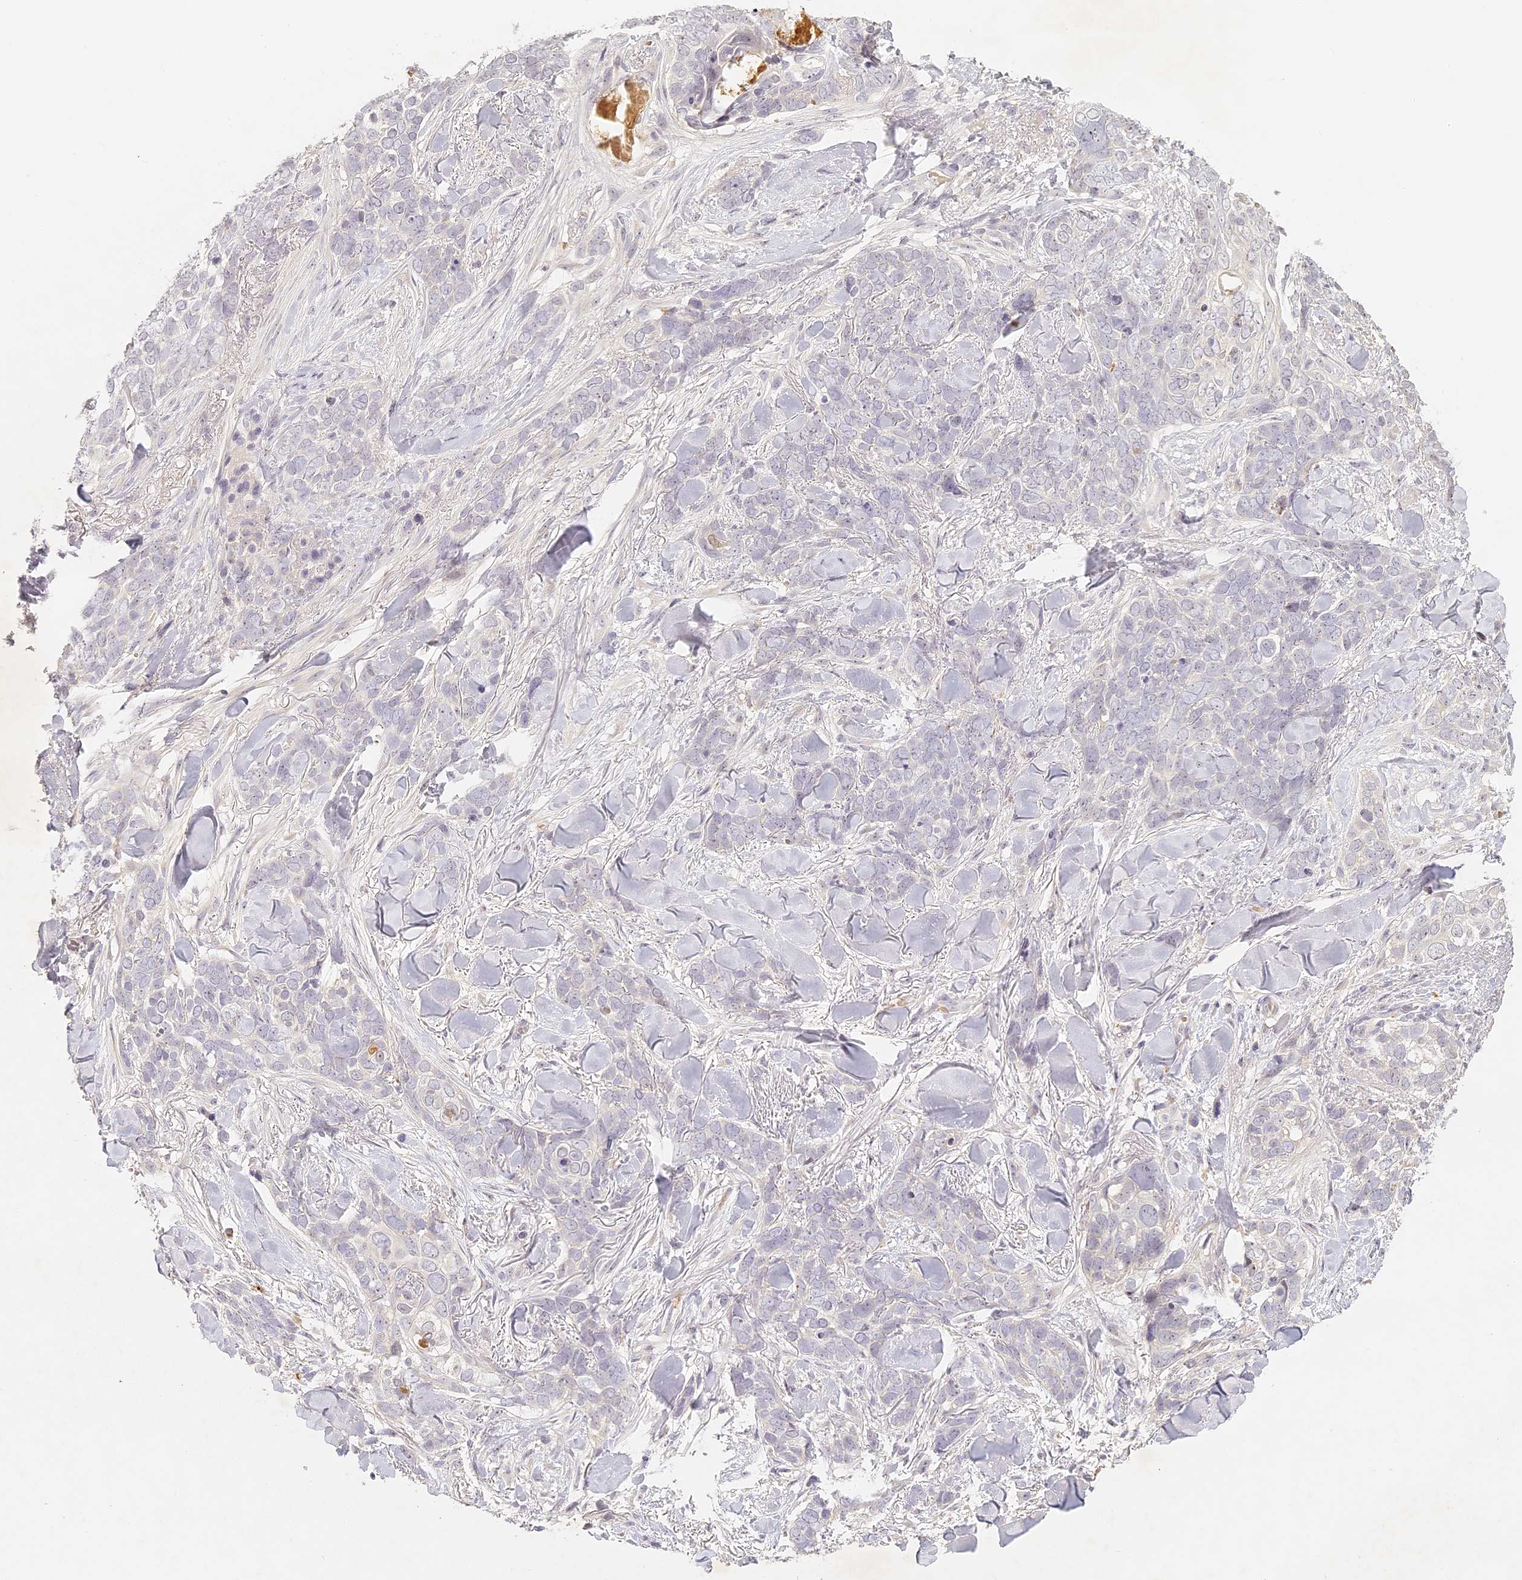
{"staining": {"intensity": "negative", "quantity": "none", "location": "none"}, "tissue": "skin cancer", "cell_type": "Tumor cells", "image_type": "cancer", "snomed": [{"axis": "morphology", "description": "Basal cell carcinoma"}, {"axis": "topography", "description": "Skin"}], "caption": "Immunohistochemical staining of human basal cell carcinoma (skin) displays no significant expression in tumor cells.", "gene": "ELL3", "patient": {"sex": "female", "age": 82}}